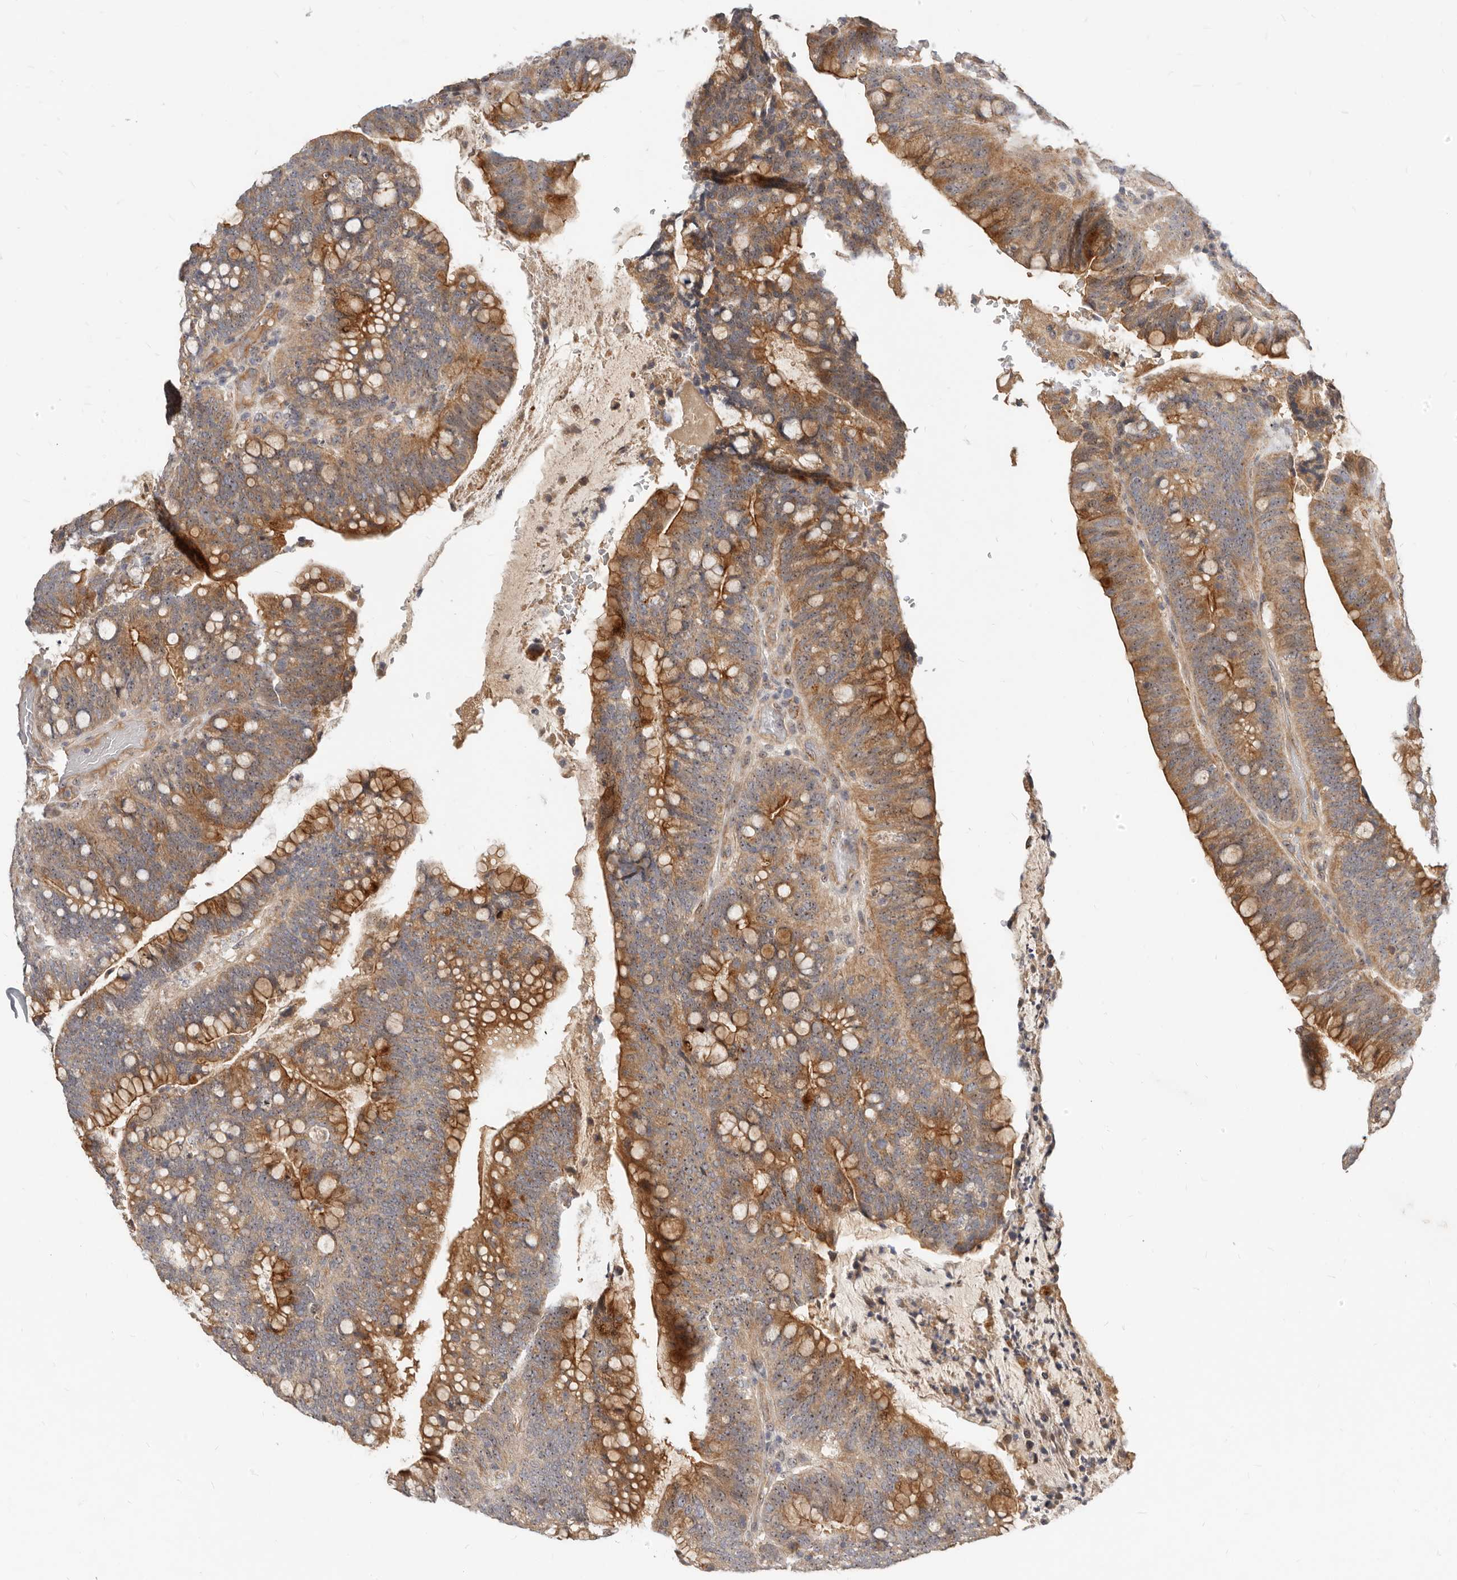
{"staining": {"intensity": "moderate", "quantity": ">75%", "location": "cytoplasmic/membranous"}, "tissue": "colorectal cancer", "cell_type": "Tumor cells", "image_type": "cancer", "snomed": [{"axis": "morphology", "description": "Adenocarcinoma, NOS"}, {"axis": "topography", "description": "Colon"}], "caption": "Tumor cells display moderate cytoplasmic/membranous expression in about >75% of cells in colorectal cancer. The protein of interest is stained brown, and the nuclei are stained in blue (DAB (3,3'-diaminobenzidine) IHC with brightfield microscopy, high magnification).", "gene": "MICALL2", "patient": {"sex": "female", "age": 66}}